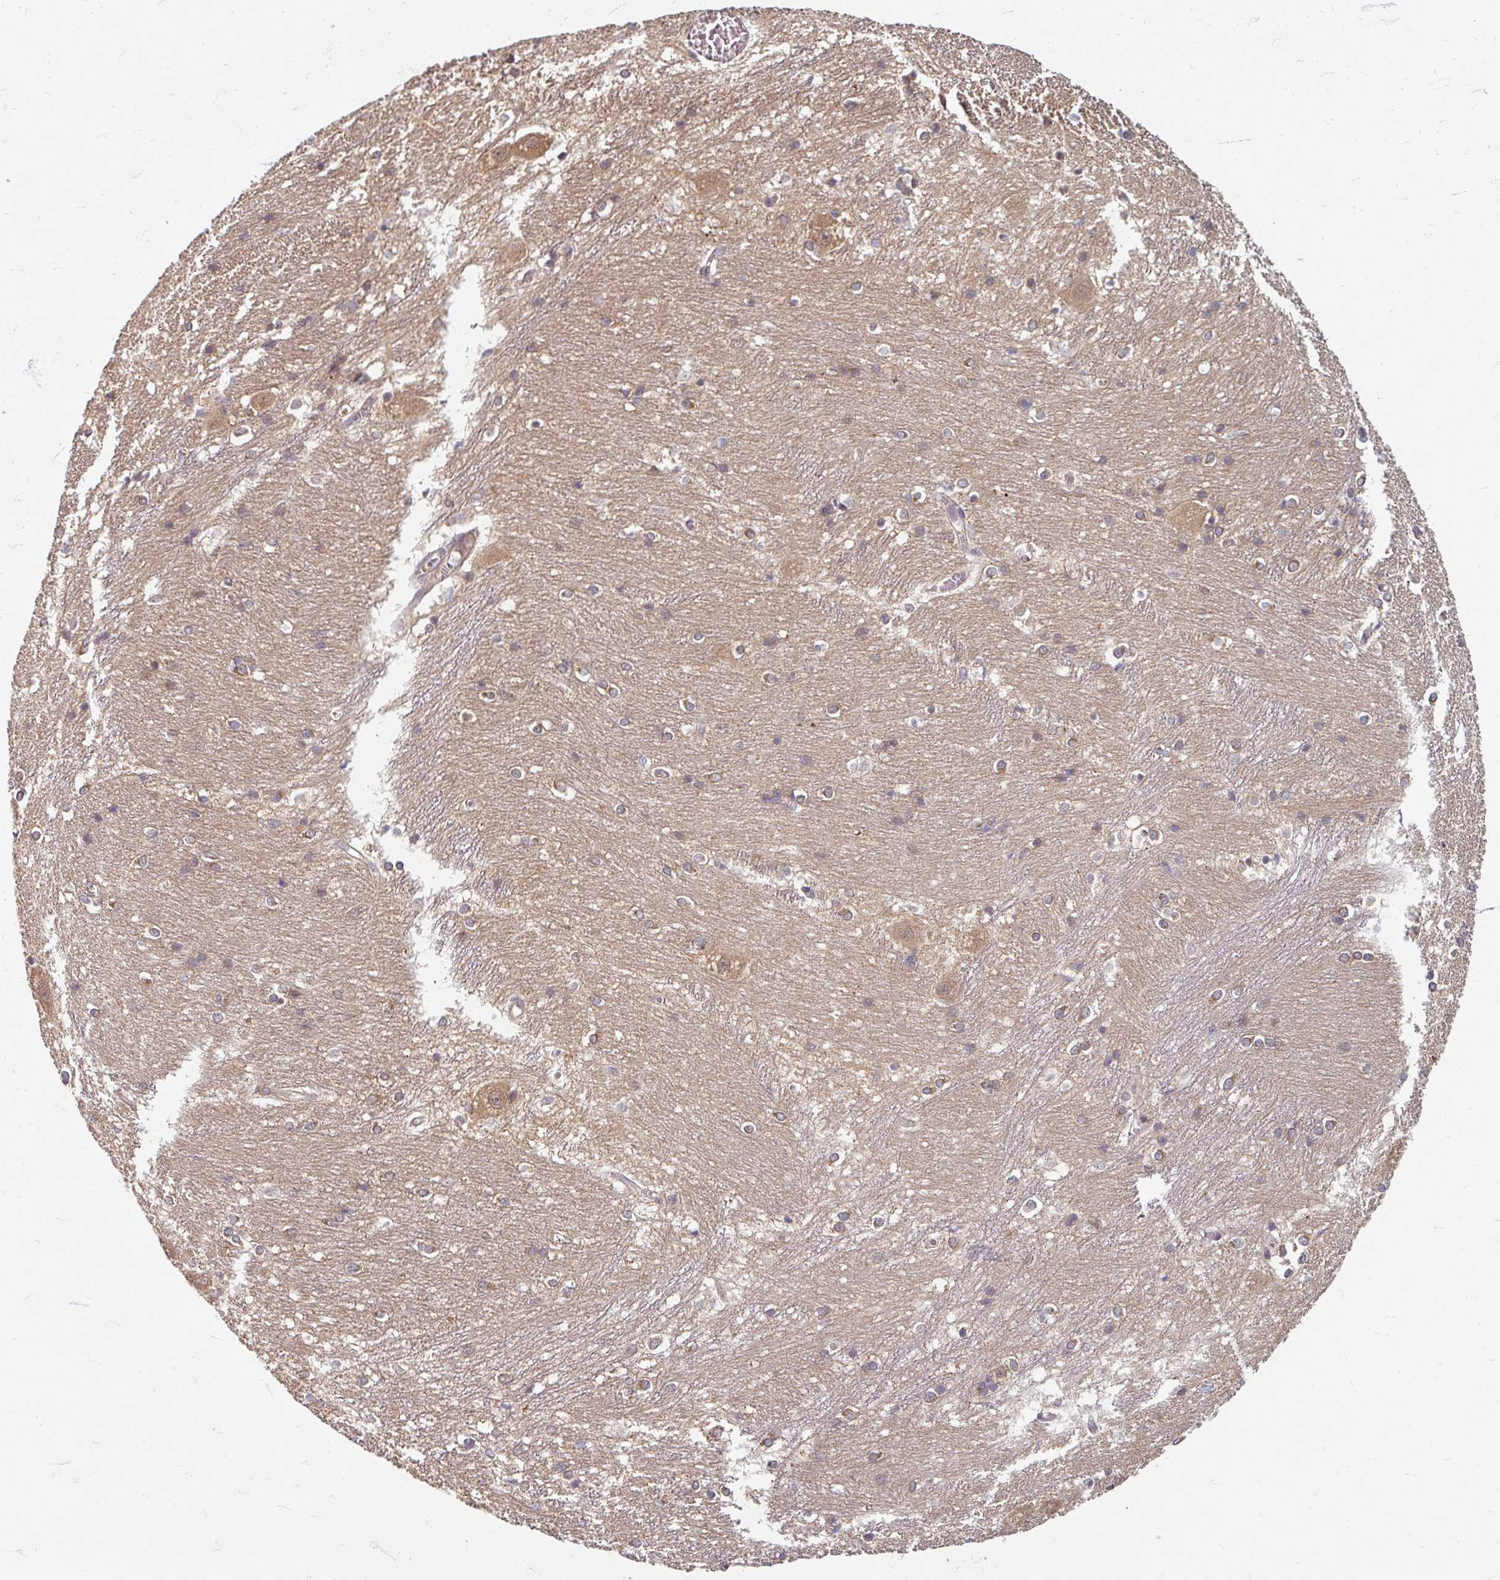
{"staining": {"intensity": "weak", "quantity": "25%-75%", "location": "cytoplasmic/membranous"}, "tissue": "caudate", "cell_type": "Glial cells", "image_type": "normal", "snomed": [{"axis": "morphology", "description": "Normal tissue, NOS"}, {"axis": "topography", "description": "Lateral ventricle wall"}], "caption": "Approximately 25%-75% of glial cells in benign human caudate display weak cytoplasmic/membranous protein staining as visualized by brown immunohistochemical staining.", "gene": "STAM", "patient": {"sex": "male", "age": 37}}